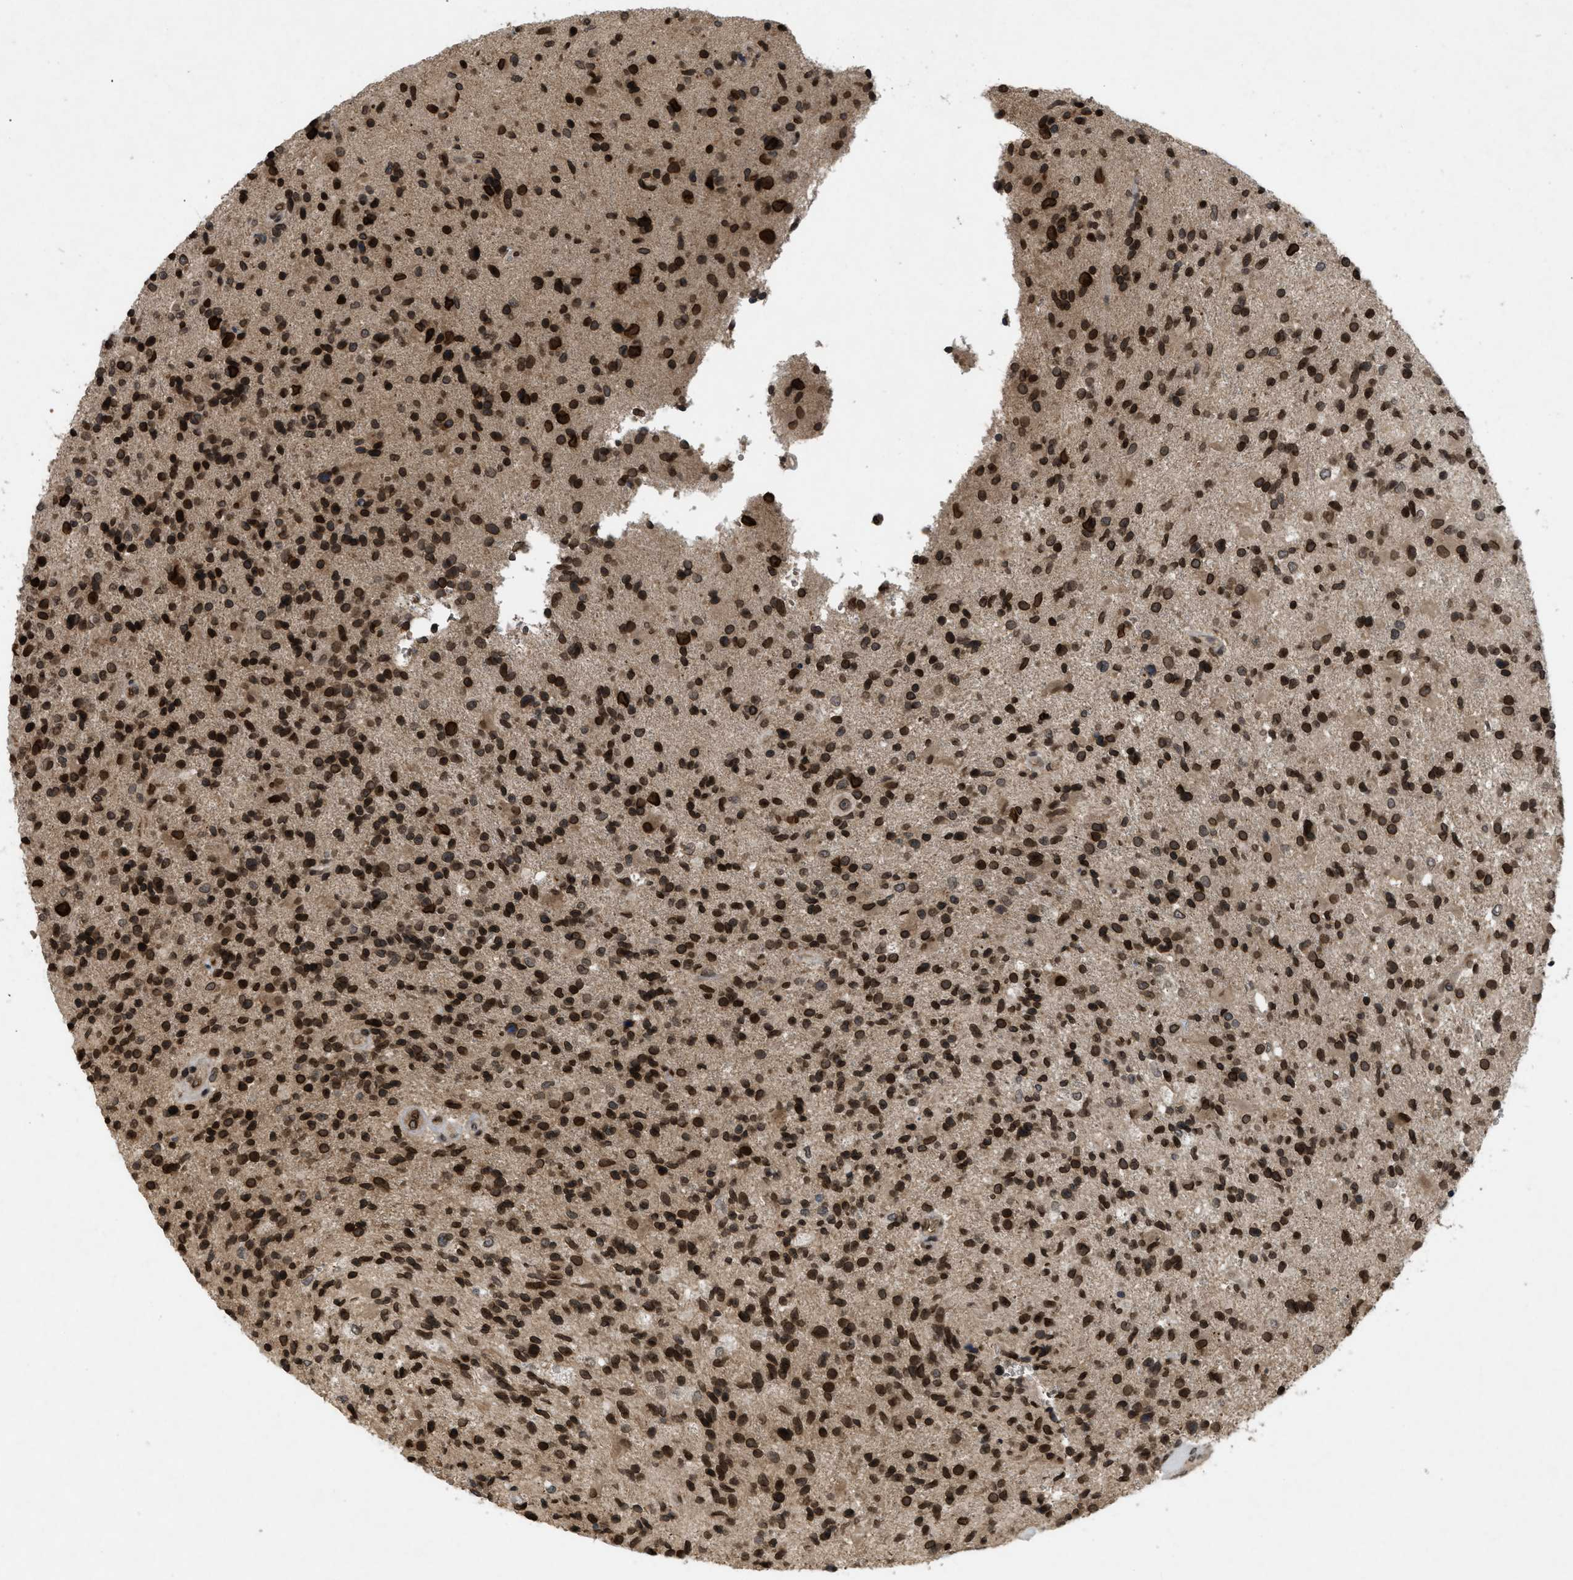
{"staining": {"intensity": "strong", "quantity": ">75%", "location": "nuclear"}, "tissue": "glioma", "cell_type": "Tumor cells", "image_type": "cancer", "snomed": [{"axis": "morphology", "description": "Glioma, malignant, High grade"}, {"axis": "topography", "description": "Brain"}], "caption": "Immunohistochemistry (DAB) staining of high-grade glioma (malignant) reveals strong nuclear protein staining in approximately >75% of tumor cells.", "gene": "CRY1", "patient": {"sex": "male", "age": 72}}